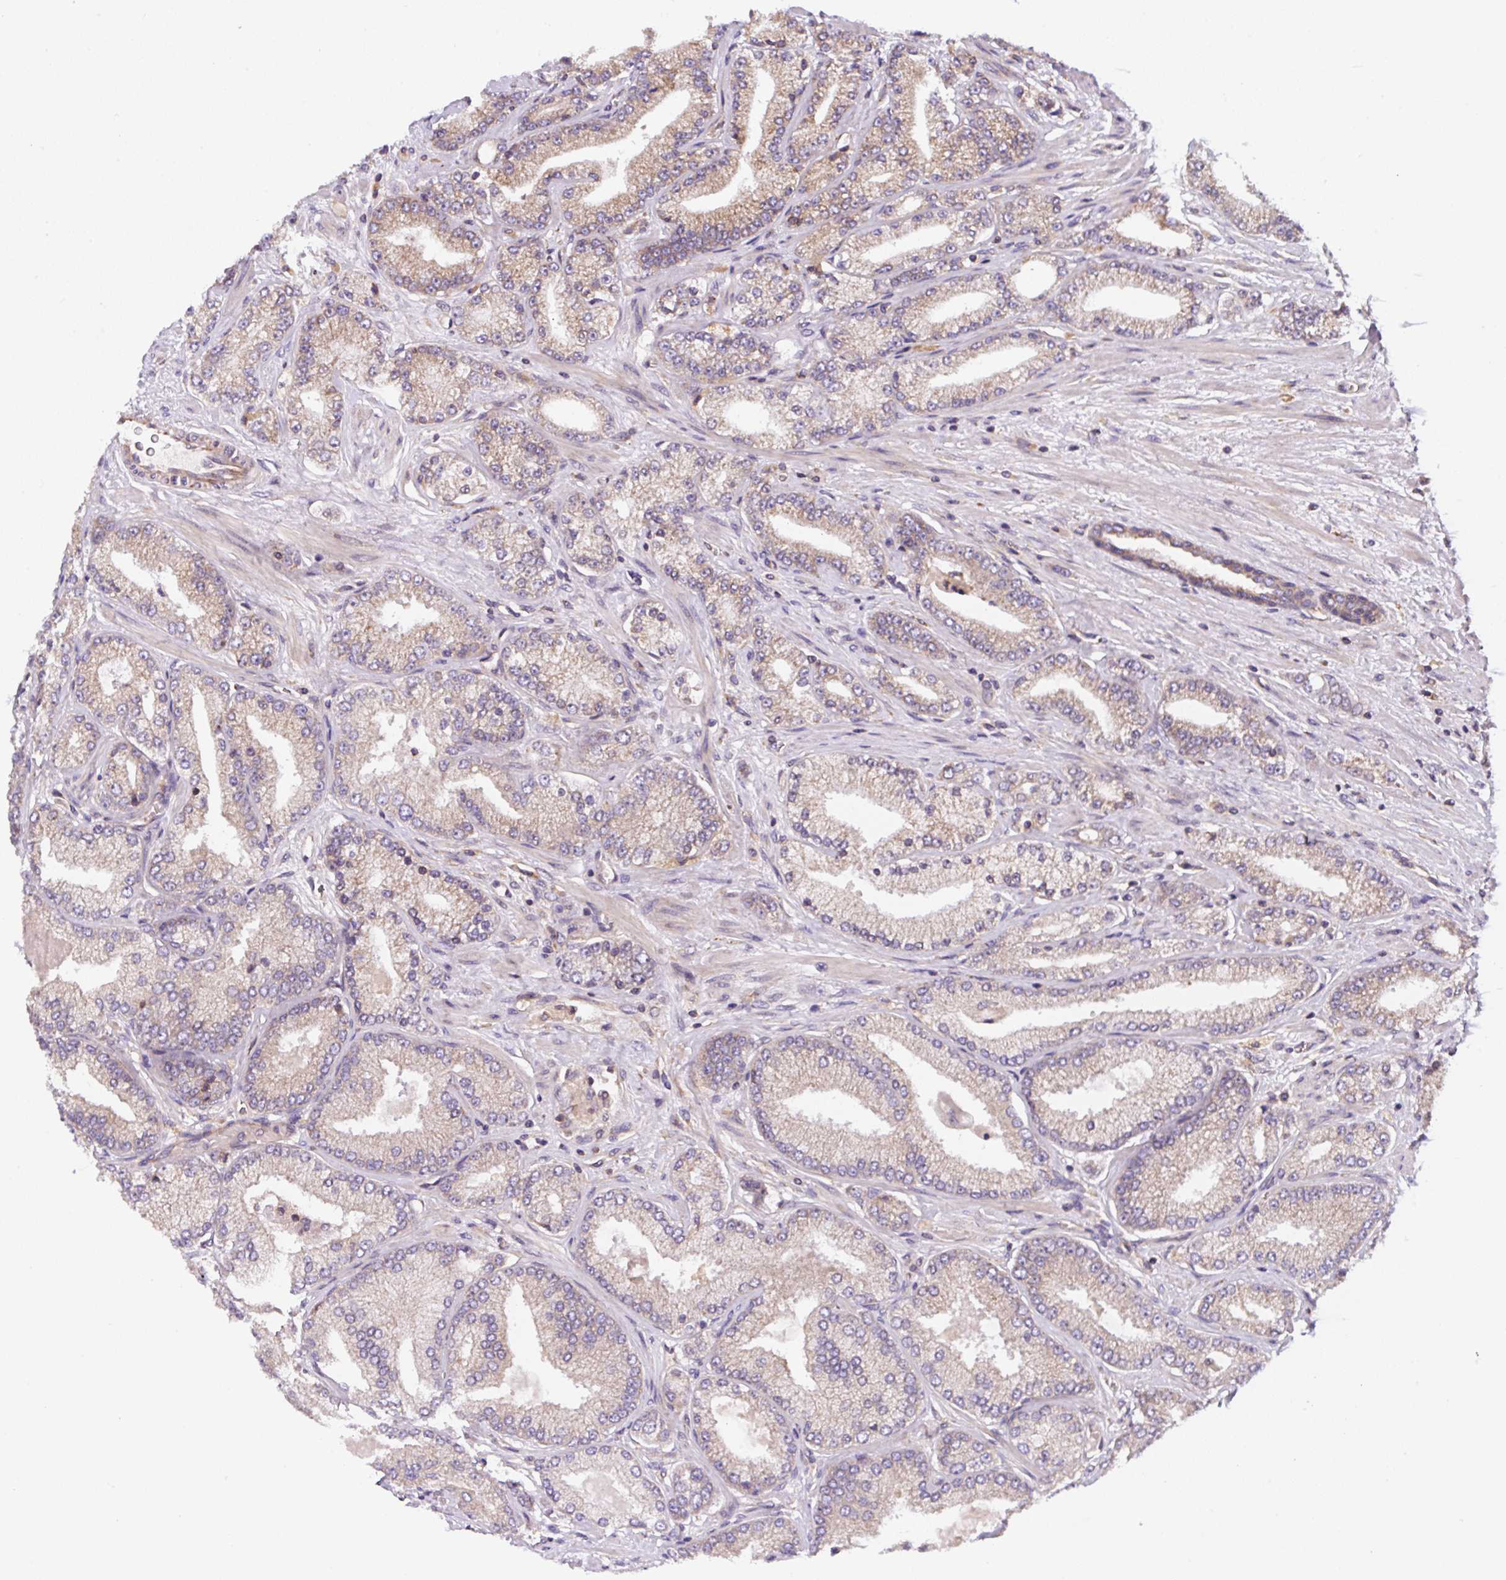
{"staining": {"intensity": "weak", "quantity": "25%-75%", "location": "cytoplasmic/membranous"}, "tissue": "prostate cancer", "cell_type": "Tumor cells", "image_type": "cancer", "snomed": [{"axis": "morphology", "description": "Adenocarcinoma, High grade"}, {"axis": "topography", "description": "Prostate"}], "caption": "Weak cytoplasmic/membranous expression is appreciated in approximately 25%-75% of tumor cells in high-grade adenocarcinoma (prostate). (DAB (3,3'-diaminobenzidine) IHC, brown staining for protein, blue staining for nuclei).", "gene": "APOBEC3D", "patient": {"sex": "male", "age": 68}}